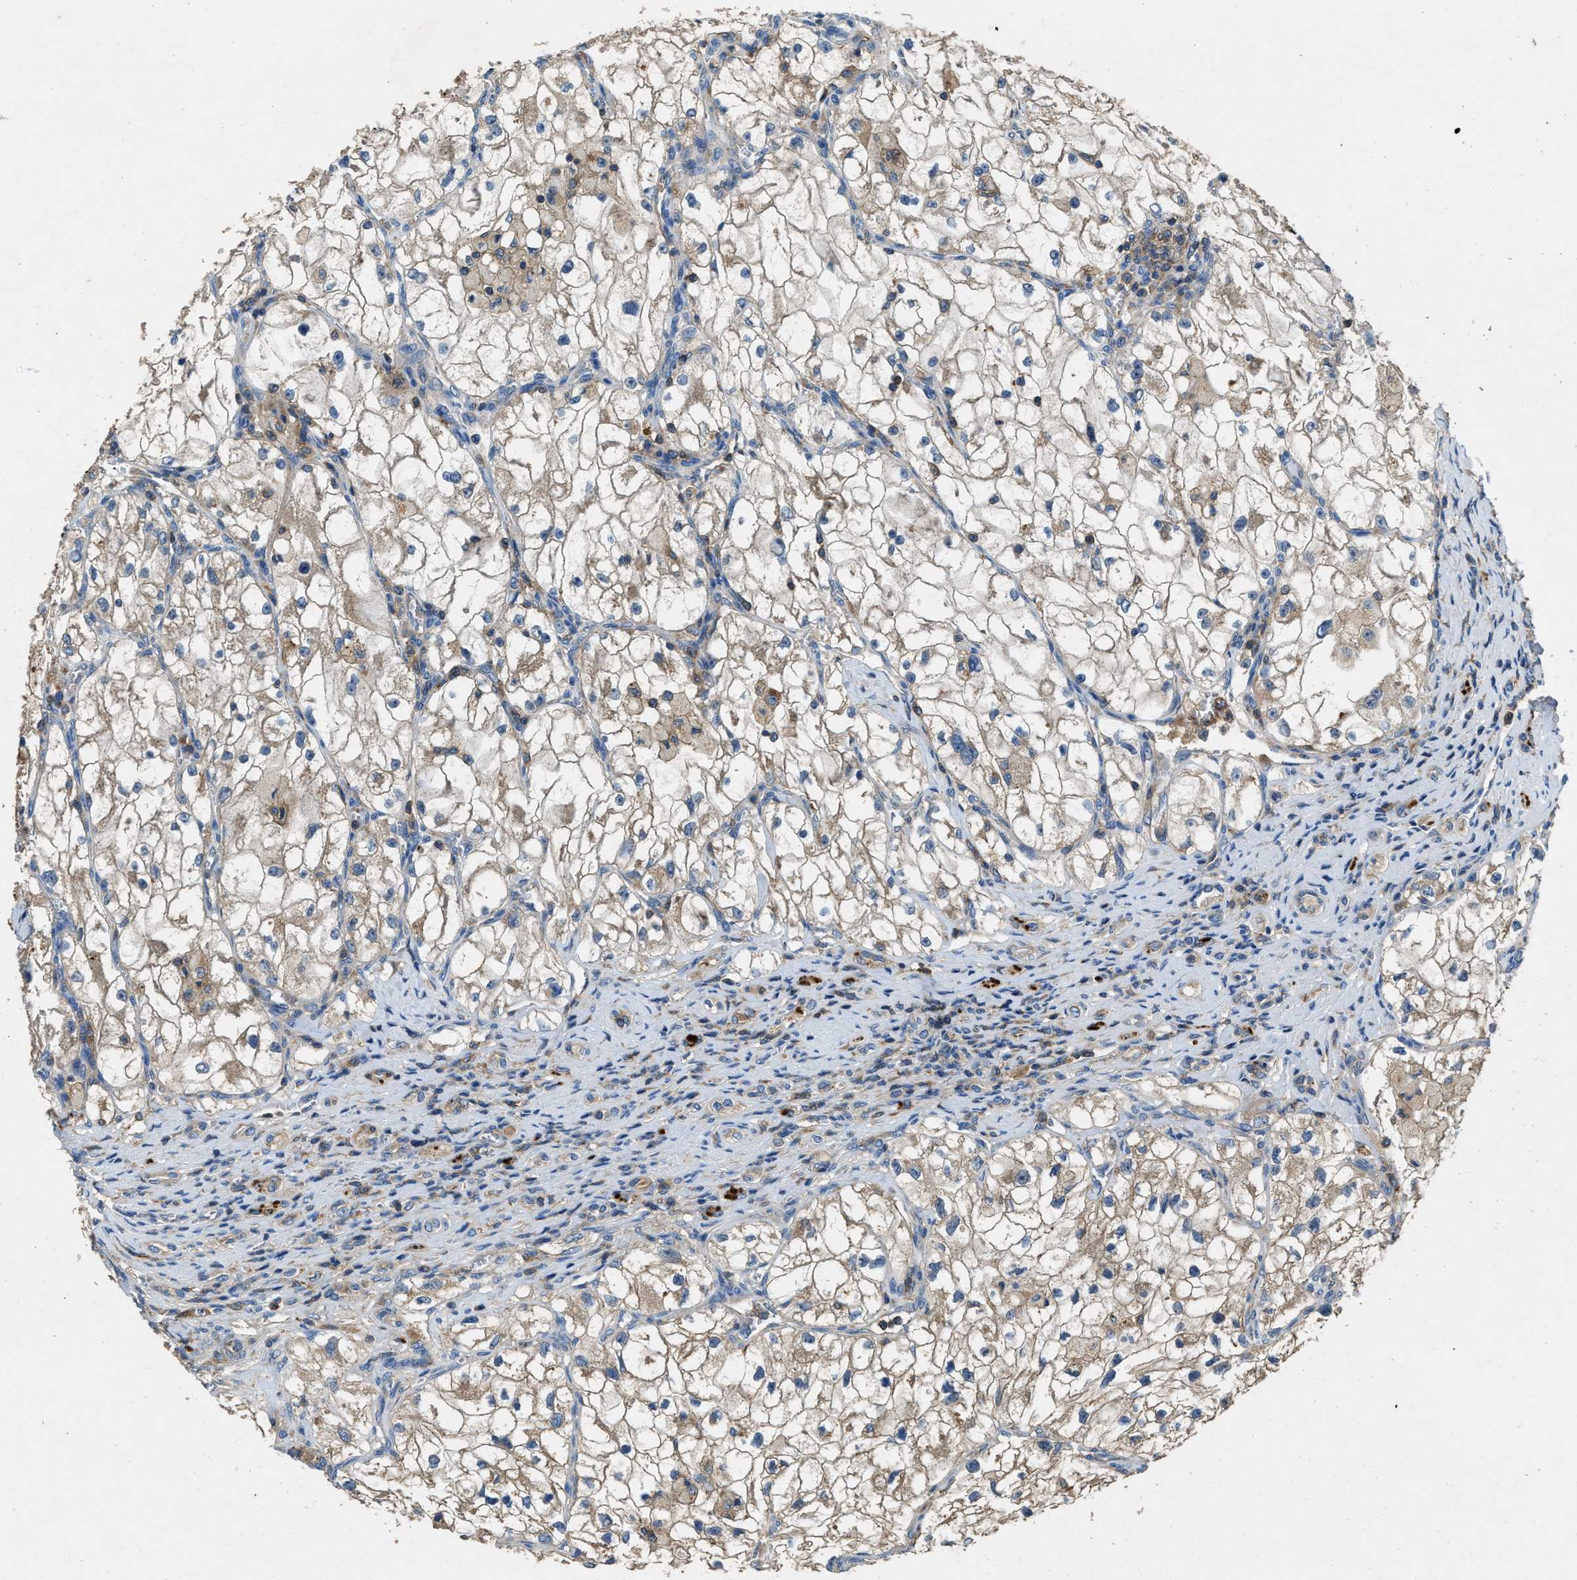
{"staining": {"intensity": "weak", "quantity": ">75%", "location": "cytoplasmic/membranous"}, "tissue": "renal cancer", "cell_type": "Tumor cells", "image_type": "cancer", "snomed": [{"axis": "morphology", "description": "Adenocarcinoma, NOS"}, {"axis": "topography", "description": "Kidney"}], "caption": "A brown stain labels weak cytoplasmic/membranous positivity of a protein in renal adenocarcinoma tumor cells.", "gene": "BLOC1S1", "patient": {"sex": "female", "age": 70}}